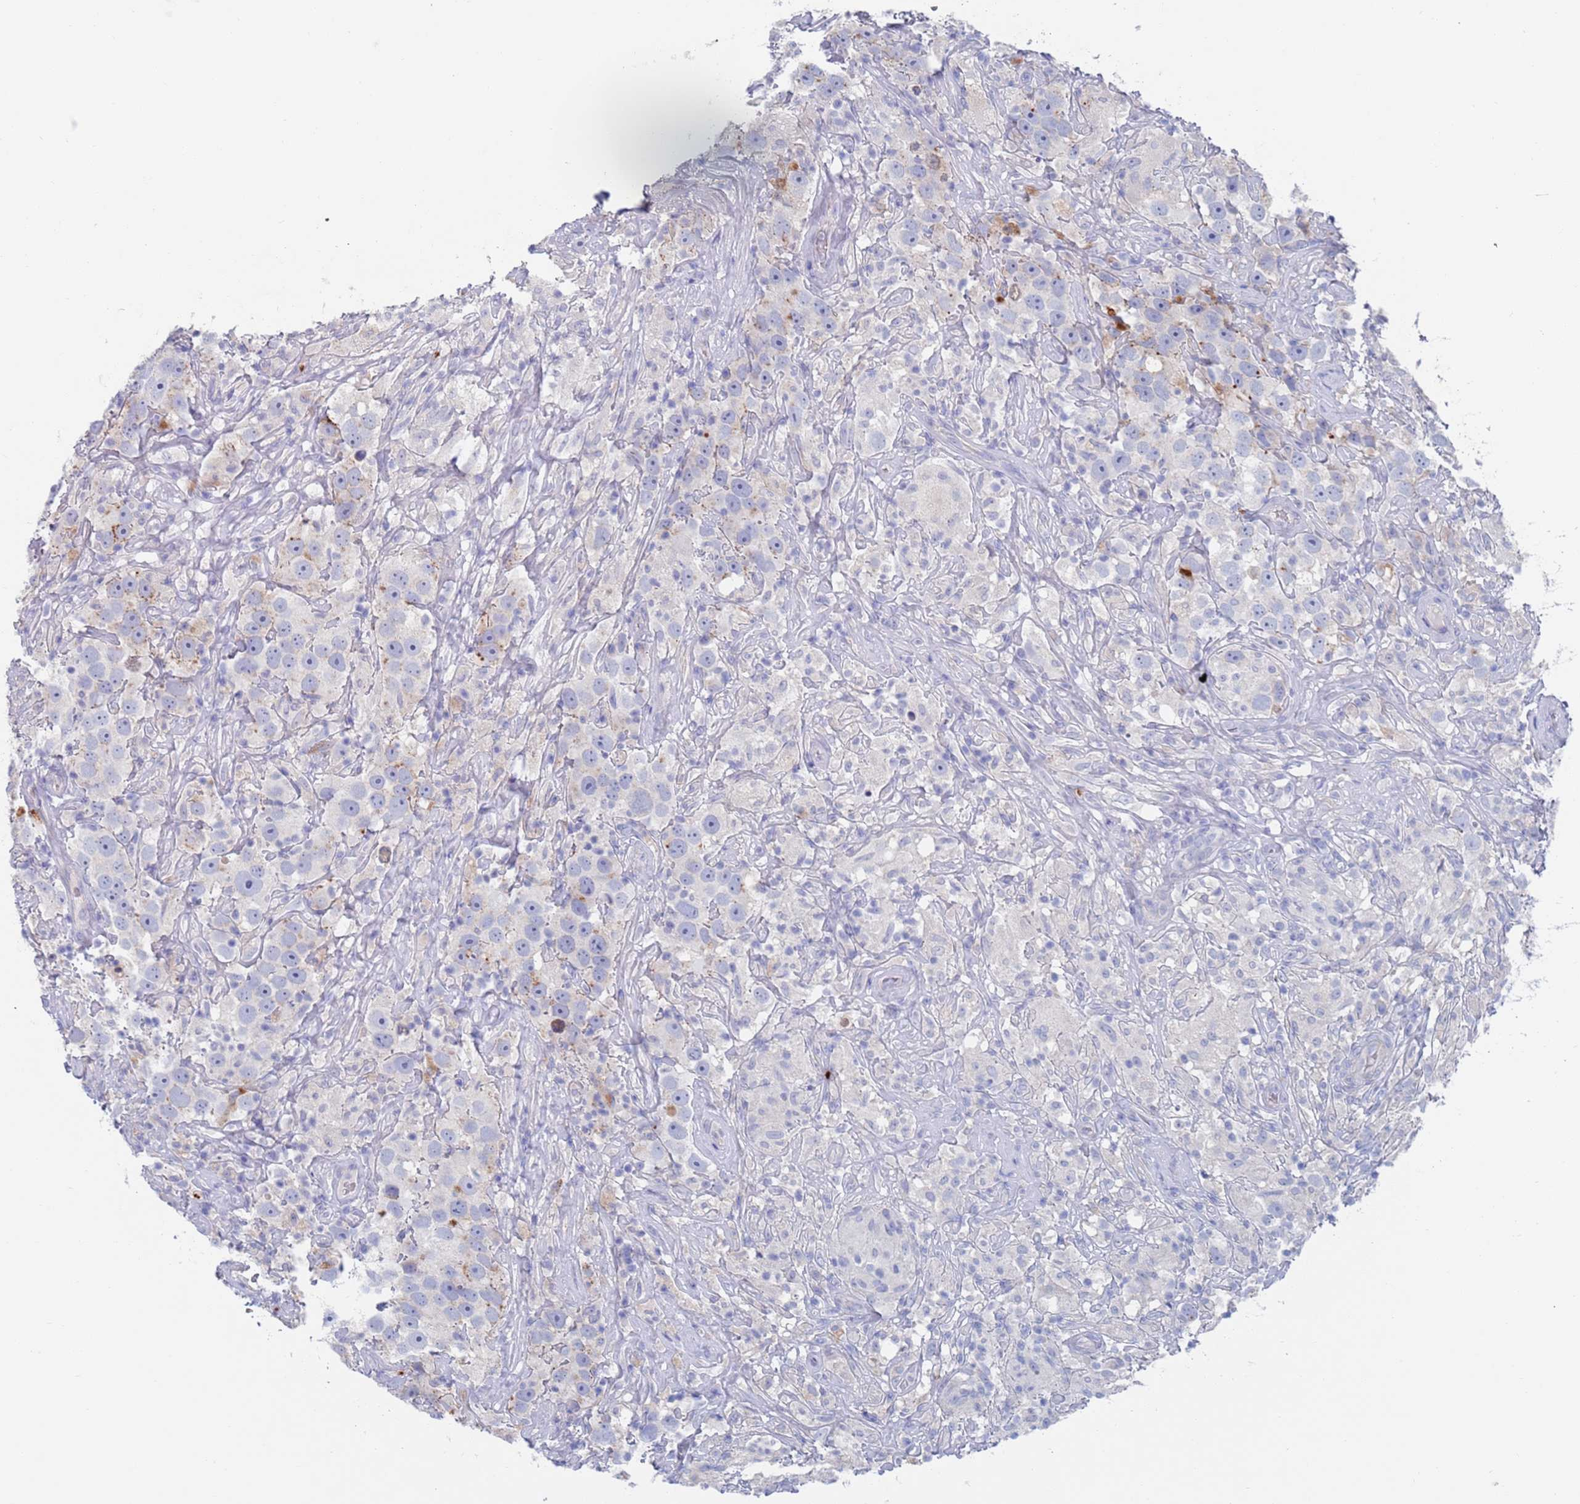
{"staining": {"intensity": "moderate", "quantity": "<25%", "location": "cytoplasmic/membranous"}, "tissue": "testis cancer", "cell_type": "Tumor cells", "image_type": "cancer", "snomed": [{"axis": "morphology", "description": "Seminoma, NOS"}, {"axis": "topography", "description": "Testis"}], "caption": "Testis cancer (seminoma) stained with a protein marker displays moderate staining in tumor cells.", "gene": "FUCA1", "patient": {"sex": "male", "age": 49}}